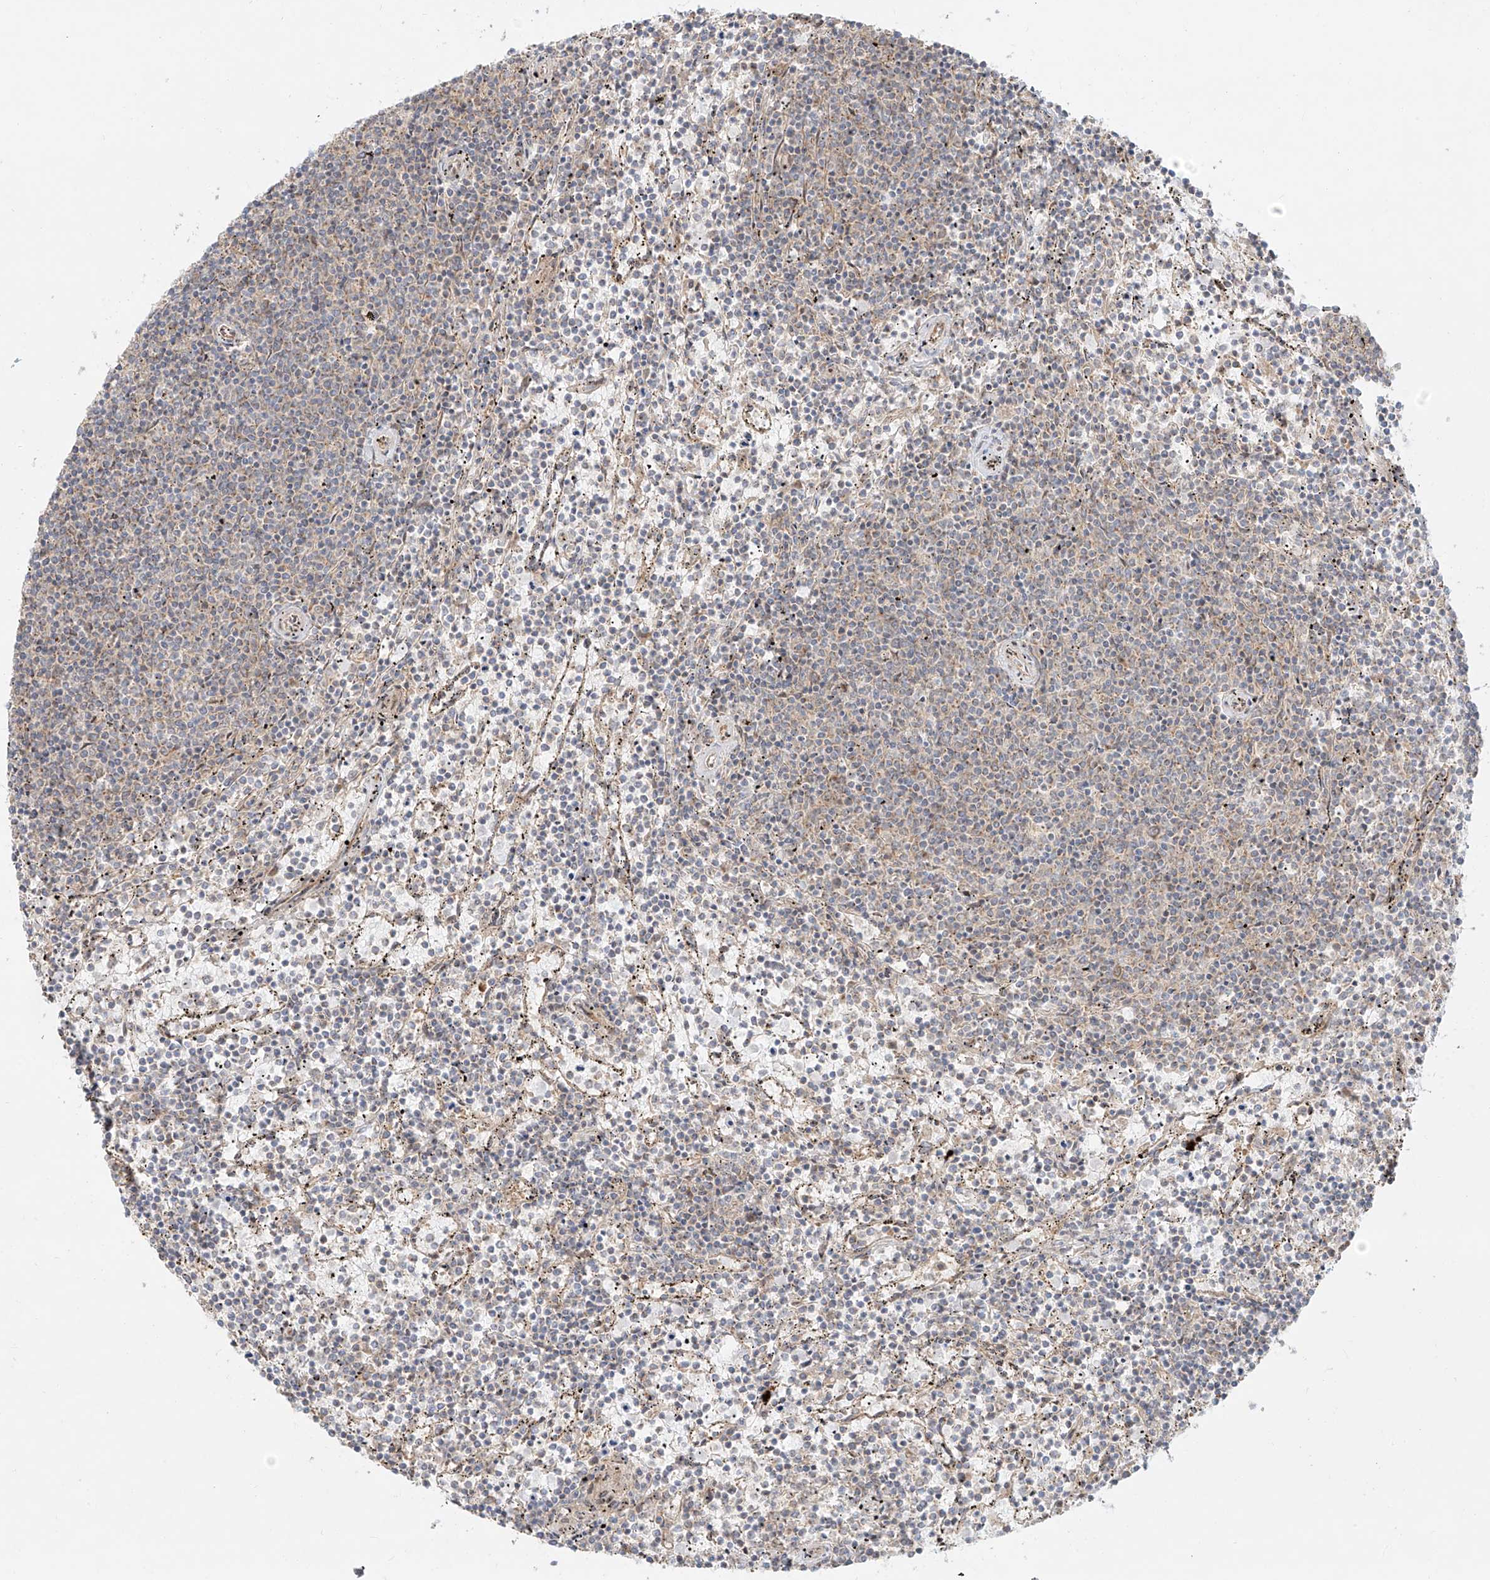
{"staining": {"intensity": "negative", "quantity": "none", "location": "none"}, "tissue": "lymphoma", "cell_type": "Tumor cells", "image_type": "cancer", "snomed": [{"axis": "morphology", "description": "Malignant lymphoma, non-Hodgkin's type, Low grade"}, {"axis": "topography", "description": "Spleen"}], "caption": "This is a histopathology image of IHC staining of lymphoma, which shows no positivity in tumor cells.", "gene": "ZNF287", "patient": {"sex": "female", "age": 50}}